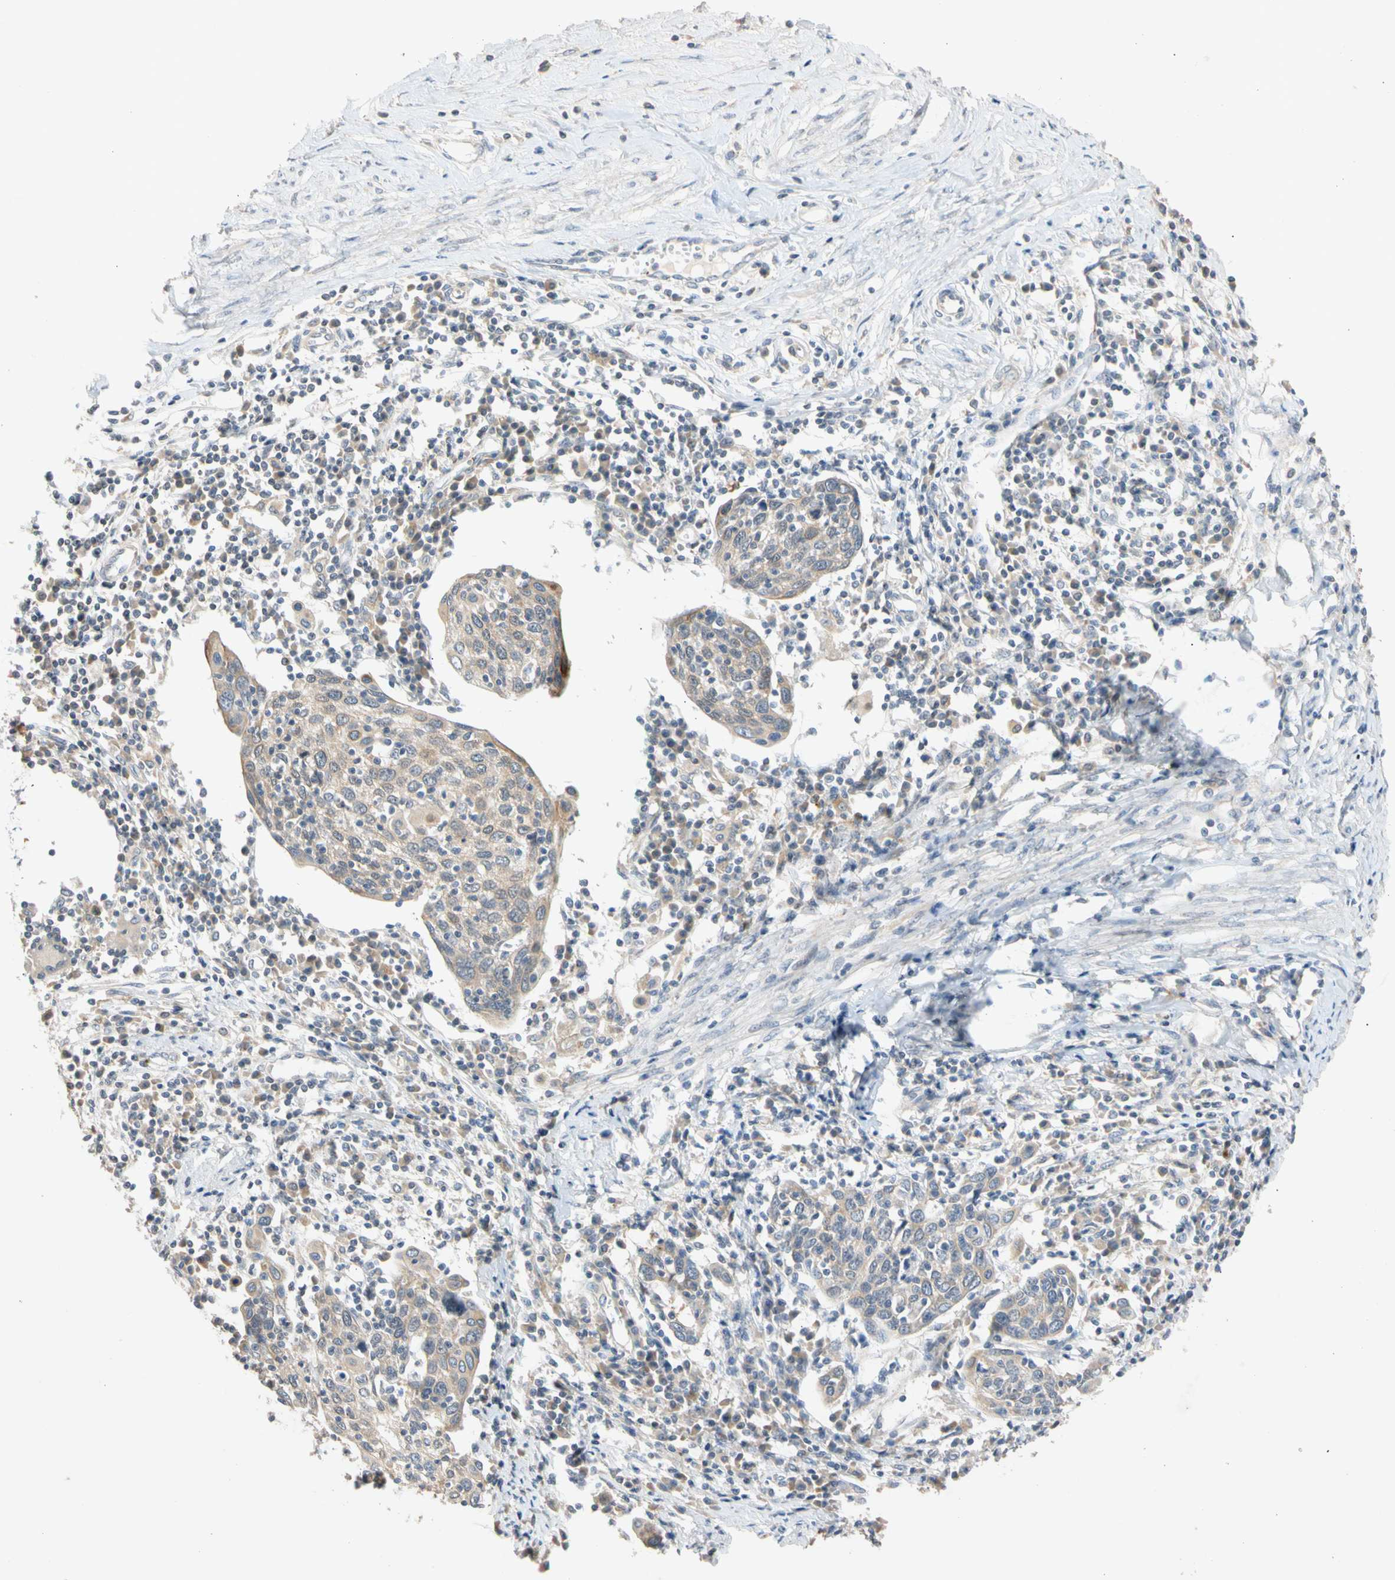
{"staining": {"intensity": "weak", "quantity": "<25%", "location": "cytoplasmic/membranous"}, "tissue": "cervical cancer", "cell_type": "Tumor cells", "image_type": "cancer", "snomed": [{"axis": "morphology", "description": "Squamous cell carcinoma, NOS"}, {"axis": "topography", "description": "Cervix"}], "caption": "High magnification brightfield microscopy of cervical cancer (squamous cell carcinoma) stained with DAB (brown) and counterstained with hematoxylin (blue): tumor cells show no significant staining.", "gene": "CNST", "patient": {"sex": "female", "age": 40}}